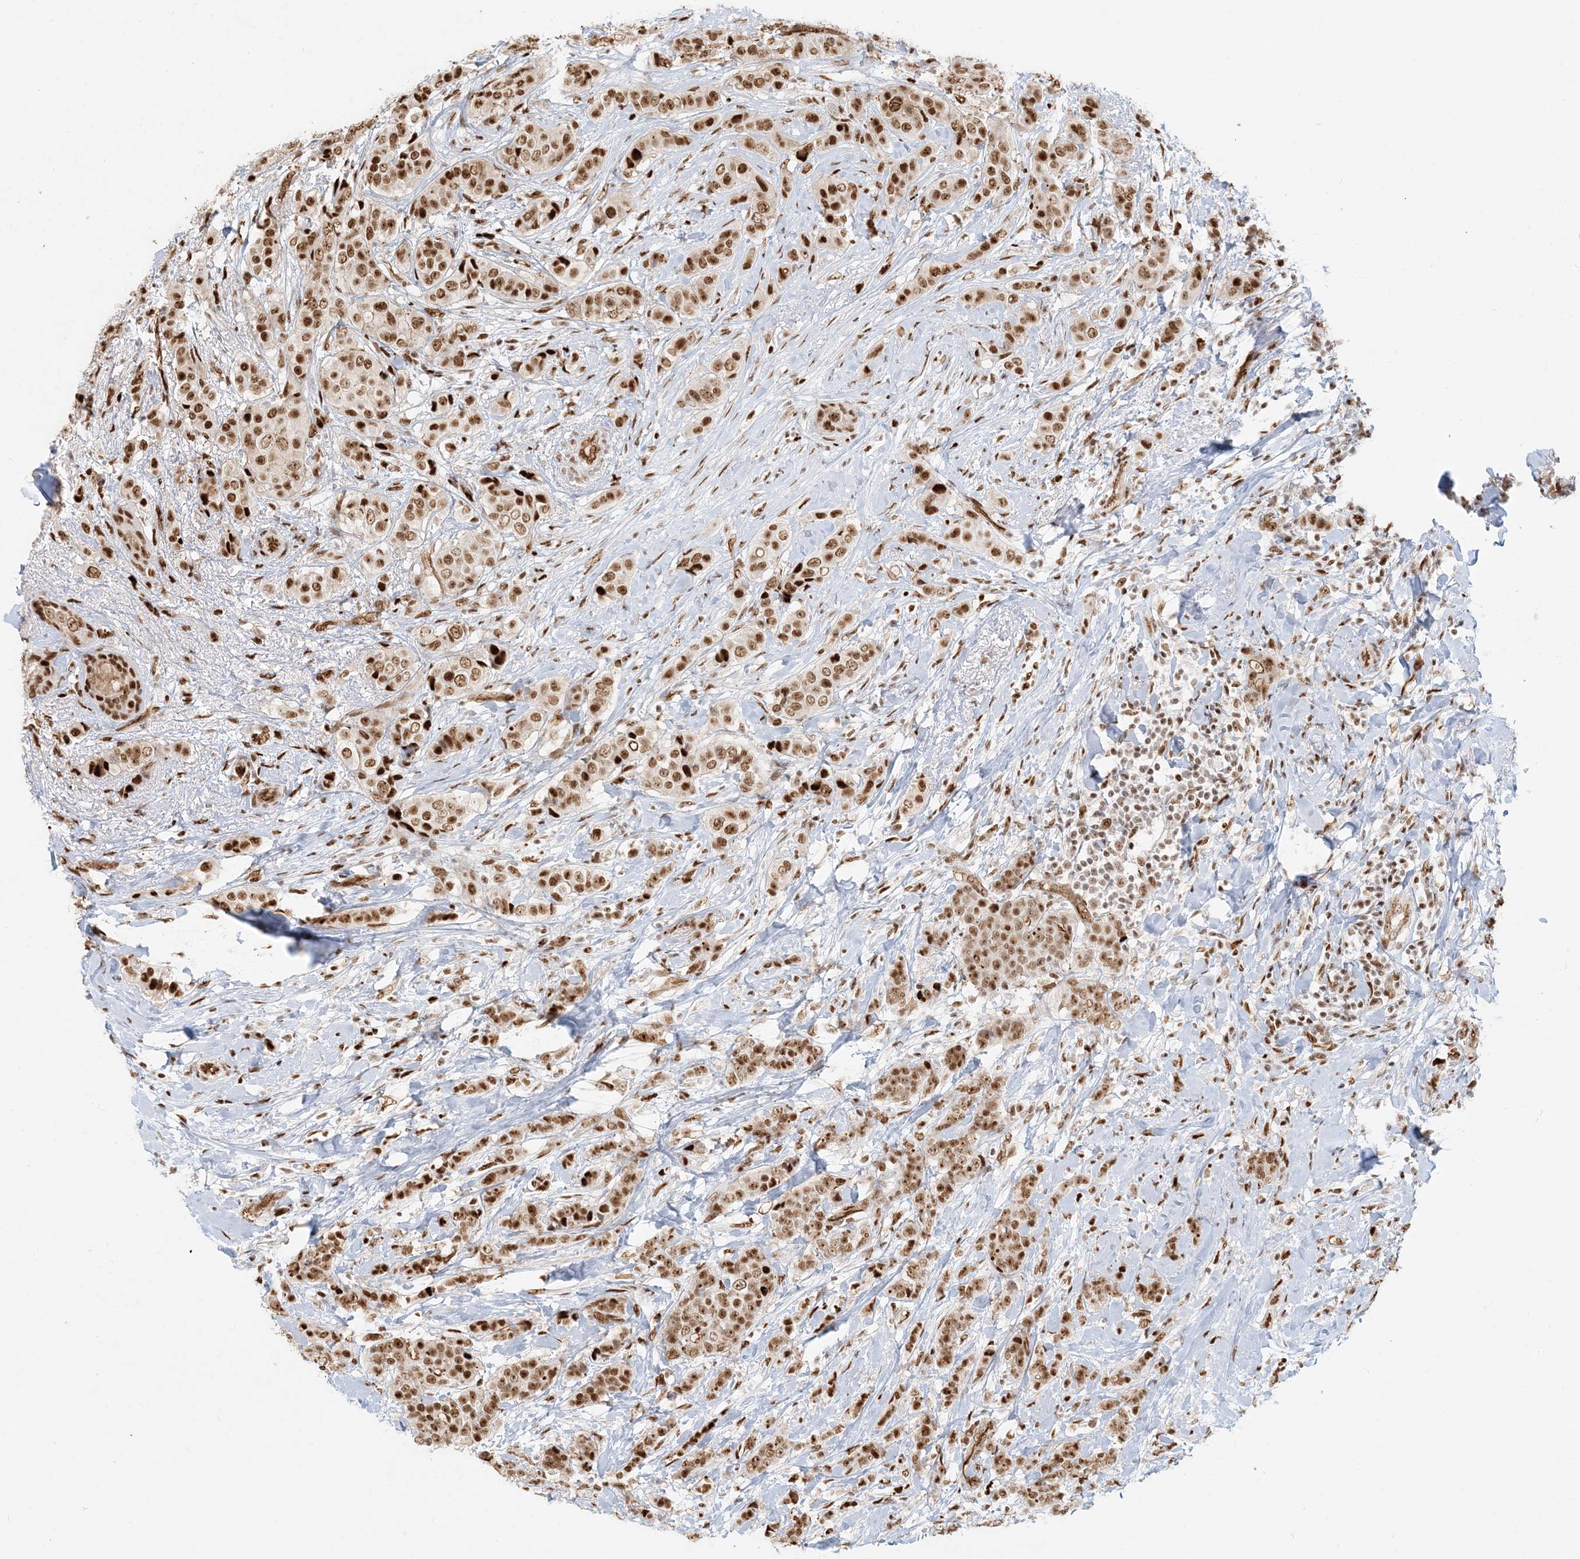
{"staining": {"intensity": "moderate", "quantity": ">75%", "location": "nuclear"}, "tissue": "breast cancer", "cell_type": "Tumor cells", "image_type": "cancer", "snomed": [{"axis": "morphology", "description": "Lobular carcinoma"}, {"axis": "topography", "description": "Breast"}], "caption": "This image shows breast cancer stained with immunohistochemistry (IHC) to label a protein in brown. The nuclear of tumor cells show moderate positivity for the protein. Nuclei are counter-stained blue.", "gene": "CKS2", "patient": {"sex": "female", "age": 51}}